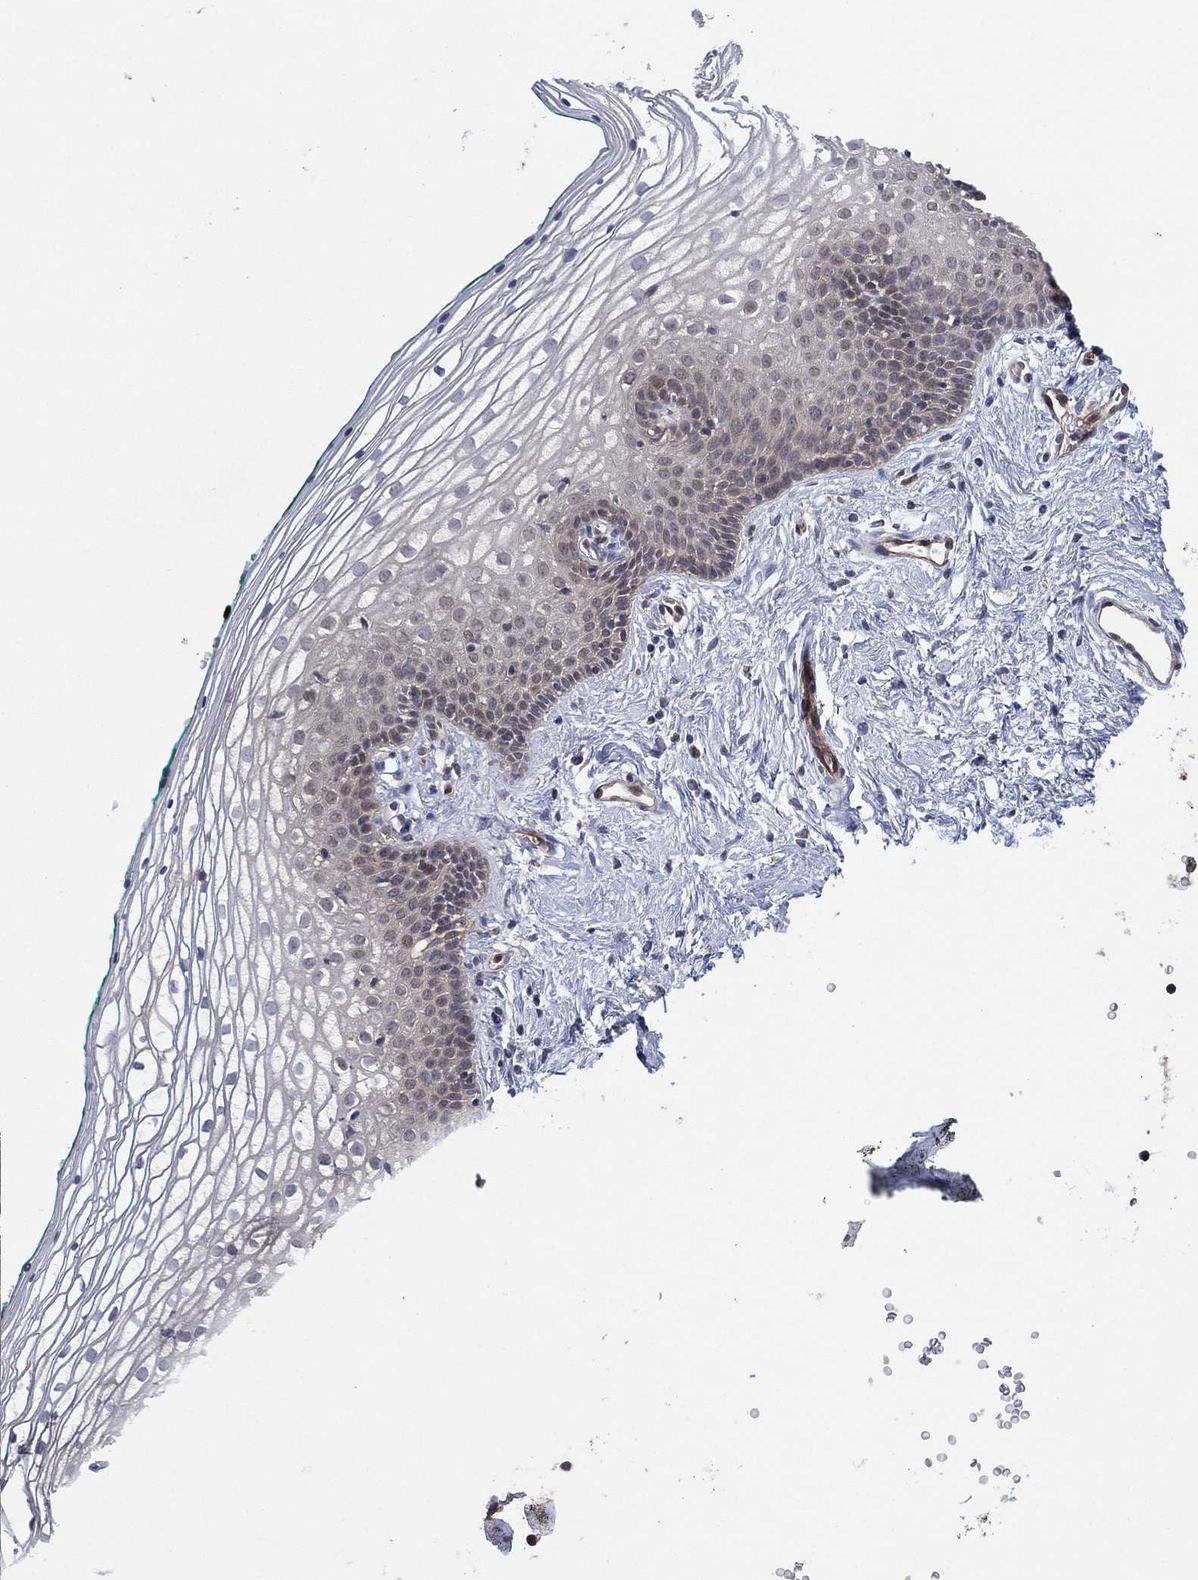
{"staining": {"intensity": "negative", "quantity": "none", "location": "none"}, "tissue": "vagina", "cell_type": "Squamous epithelial cells", "image_type": "normal", "snomed": [{"axis": "morphology", "description": "Normal tissue, NOS"}, {"axis": "topography", "description": "Vagina"}], "caption": "A high-resolution histopathology image shows immunohistochemistry (IHC) staining of unremarkable vagina, which demonstrates no significant staining in squamous epithelial cells. (DAB immunohistochemistry (IHC) with hematoxylin counter stain).", "gene": "PSMG4", "patient": {"sex": "female", "age": 36}}